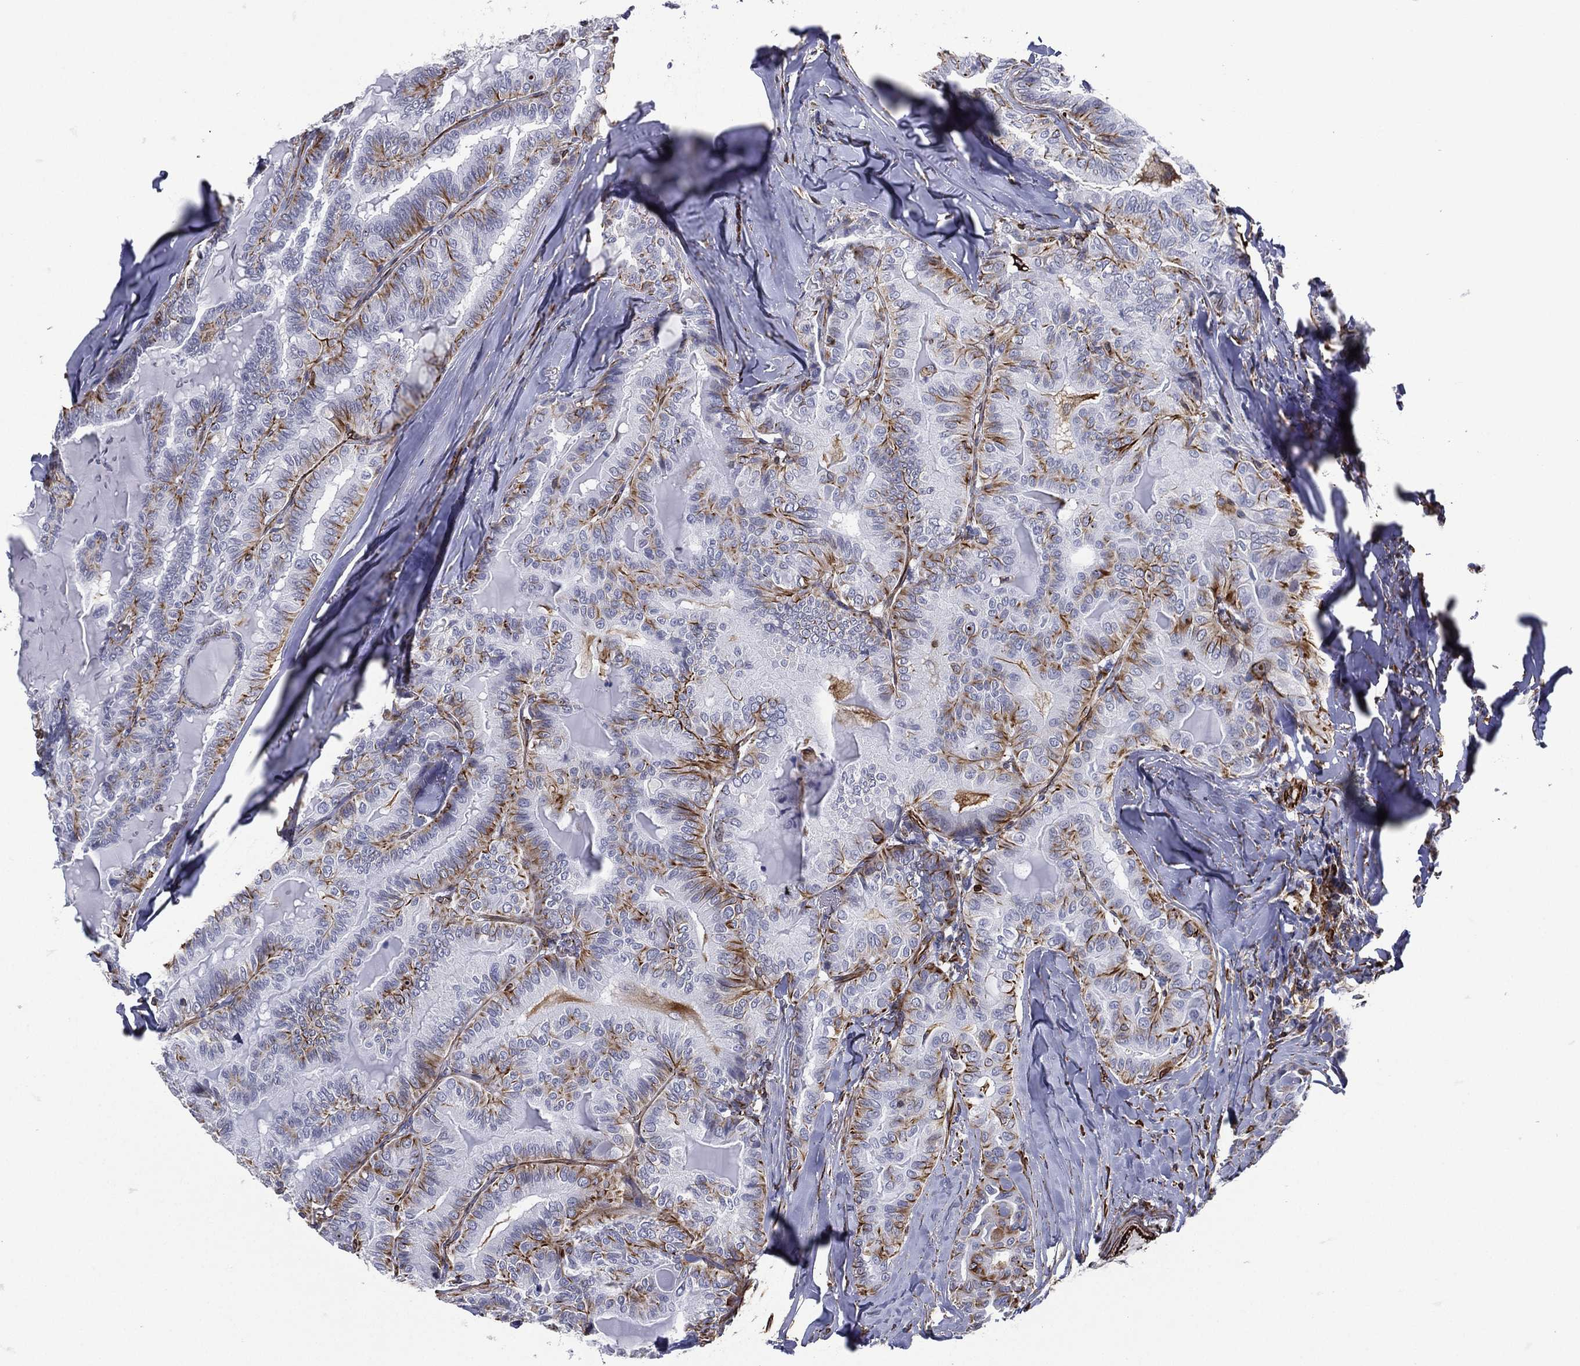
{"staining": {"intensity": "strong", "quantity": "<25%", "location": "cytoplasmic/membranous"}, "tissue": "thyroid cancer", "cell_type": "Tumor cells", "image_type": "cancer", "snomed": [{"axis": "morphology", "description": "Papillary adenocarcinoma, NOS"}, {"axis": "topography", "description": "Thyroid gland"}], "caption": "Thyroid papillary adenocarcinoma stained with a brown dye shows strong cytoplasmic/membranous positive staining in about <25% of tumor cells.", "gene": "MAS1", "patient": {"sex": "female", "age": 68}}